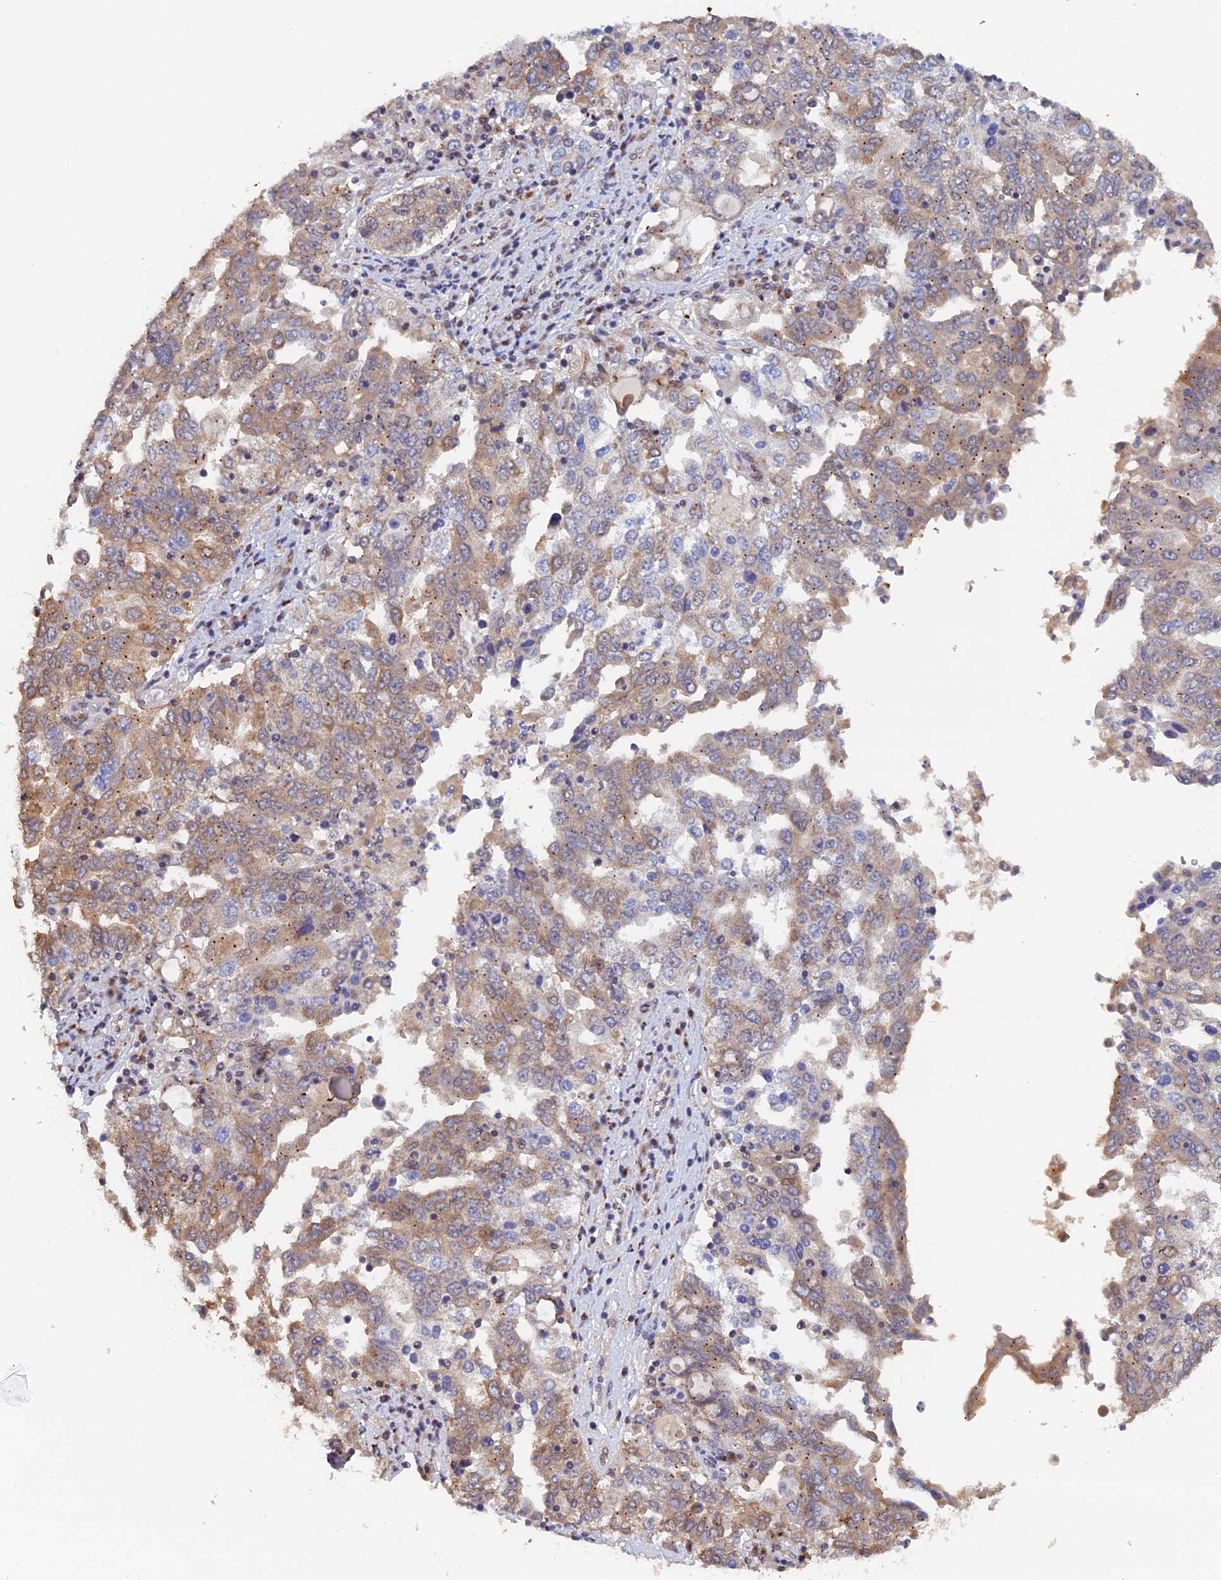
{"staining": {"intensity": "moderate", "quantity": ">75%", "location": "cytoplasmic/membranous"}, "tissue": "ovarian cancer", "cell_type": "Tumor cells", "image_type": "cancer", "snomed": [{"axis": "morphology", "description": "Carcinoma, endometroid"}, {"axis": "topography", "description": "Ovary"}], "caption": "High-magnification brightfield microscopy of endometroid carcinoma (ovarian) stained with DAB (brown) and counterstained with hematoxylin (blue). tumor cells exhibit moderate cytoplasmic/membranous positivity is identified in about>75% of cells.", "gene": "PIGQ", "patient": {"sex": "female", "age": 62}}